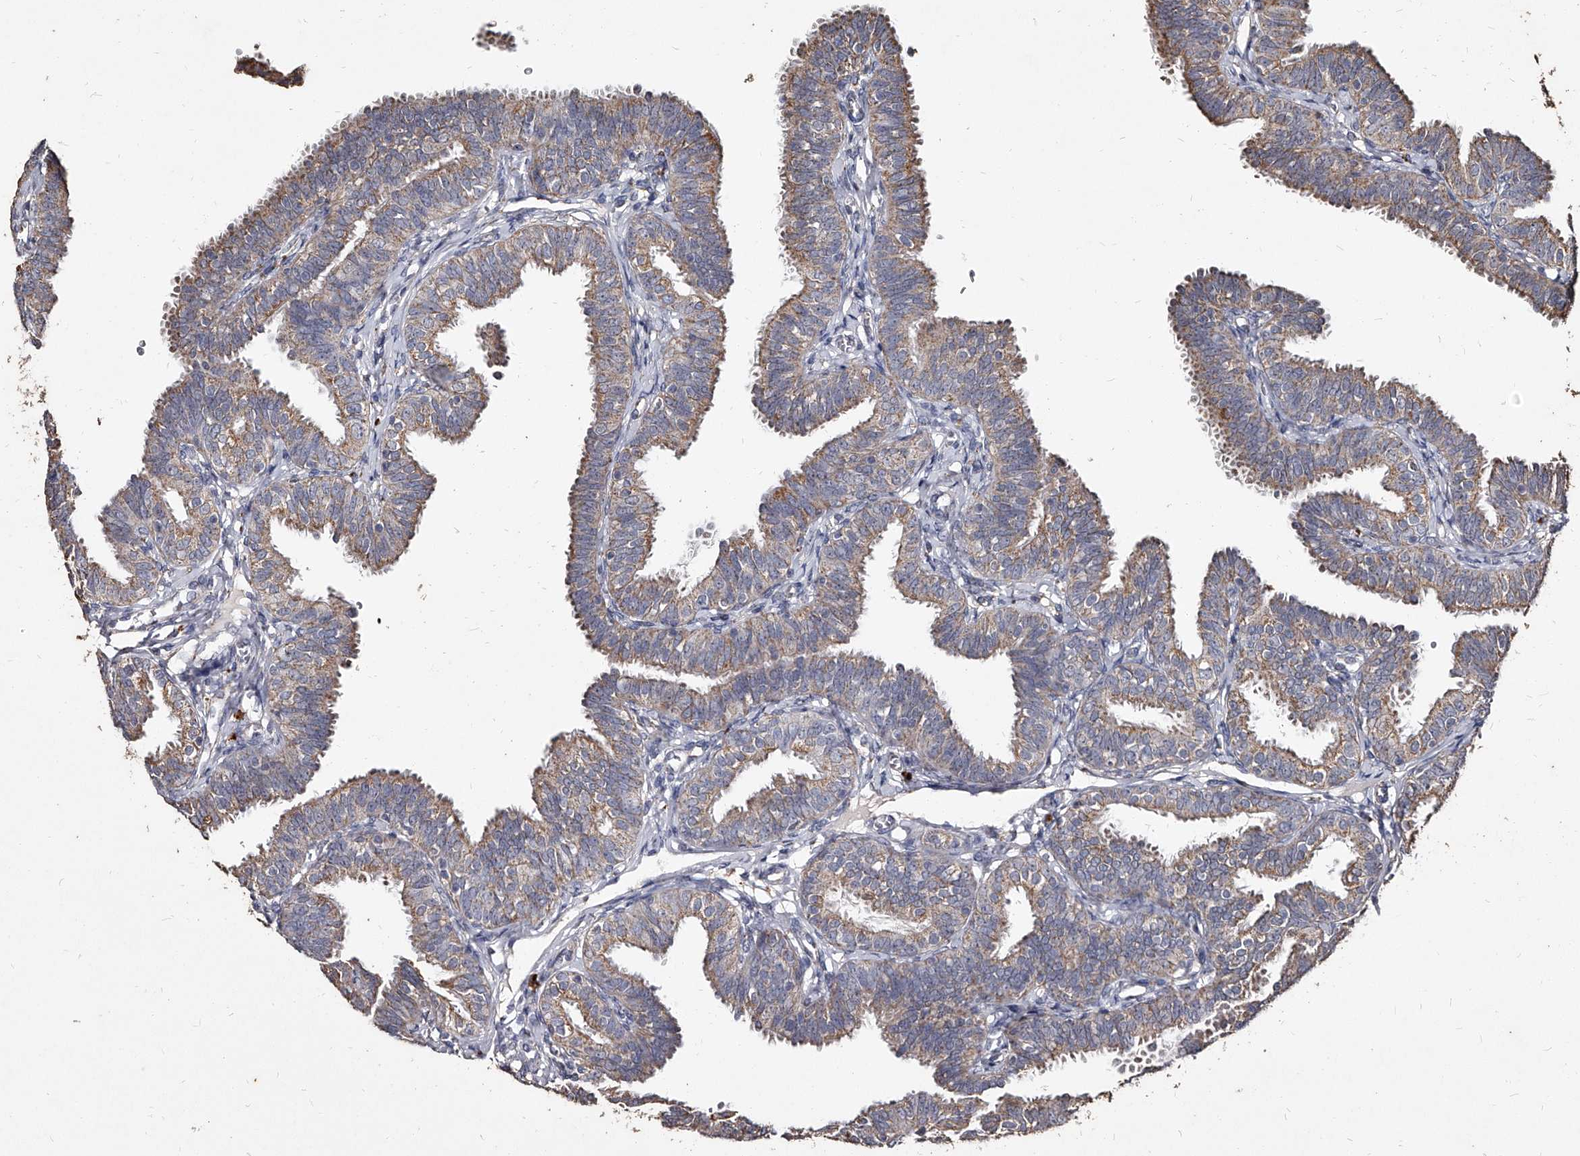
{"staining": {"intensity": "moderate", "quantity": ">75%", "location": "cytoplasmic/membranous"}, "tissue": "fallopian tube", "cell_type": "Glandular cells", "image_type": "normal", "snomed": [{"axis": "morphology", "description": "Normal tissue, NOS"}, {"axis": "topography", "description": "Fallopian tube"}], "caption": "A high-resolution micrograph shows IHC staining of benign fallopian tube, which demonstrates moderate cytoplasmic/membranous staining in approximately >75% of glandular cells. The staining was performed using DAB, with brown indicating positive protein expression. Nuclei are stained blue with hematoxylin.", "gene": "GPR183", "patient": {"sex": "female", "age": 35}}